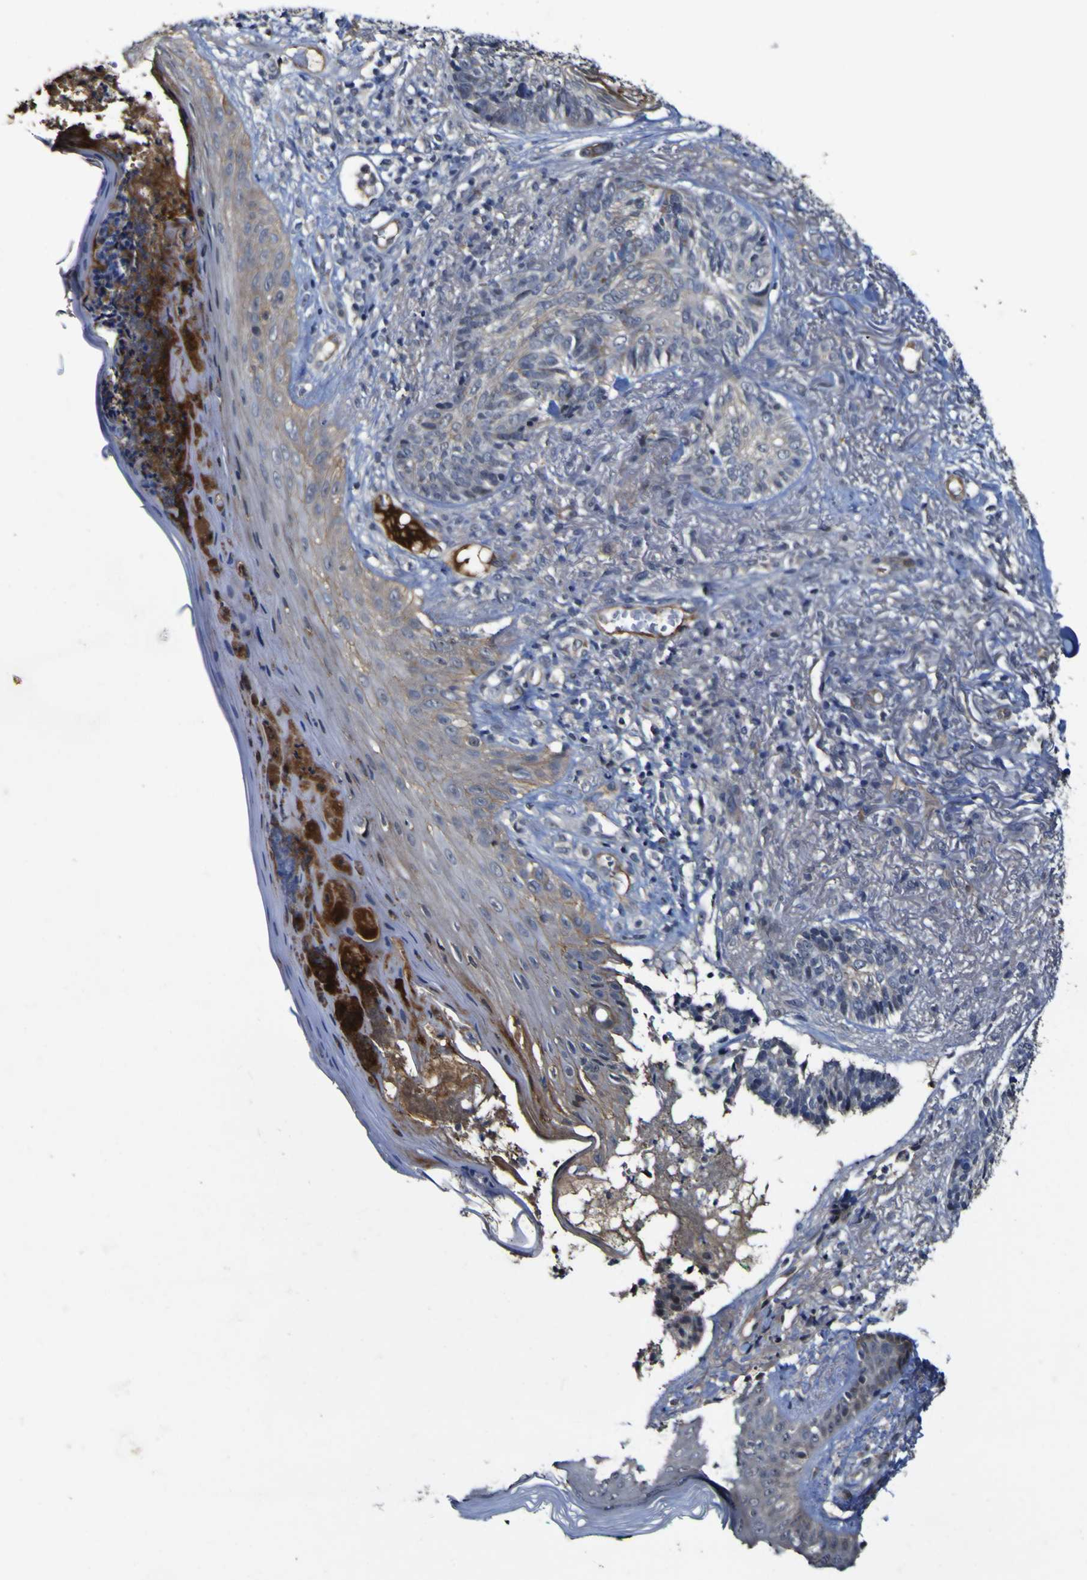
{"staining": {"intensity": "strong", "quantity": "<25%", "location": "cytoplasmic/membranous"}, "tissue": "skin cancer", "cell_type": "Tumor cells", "image_type": "cancer", "snomed": [{"axis": "morphology", "description": "Basal cell carcinoma"}, {"axis": "topography", "description": "Skin"}], "caption": "High-magnification brightfield microscopy of skin basal cell carcinoma stained with DAB (3,3'-diaminobenzidine) (brown) and counterstained with hematoxylin (blue). tumor cells exhibit strong cytoplasmic/membranous expression is present in about<25% of cells. (IHC, brightfield microscopy, high magnification).", "gene": "CCL2", "patient": {"sex": "male", "age": 43}}